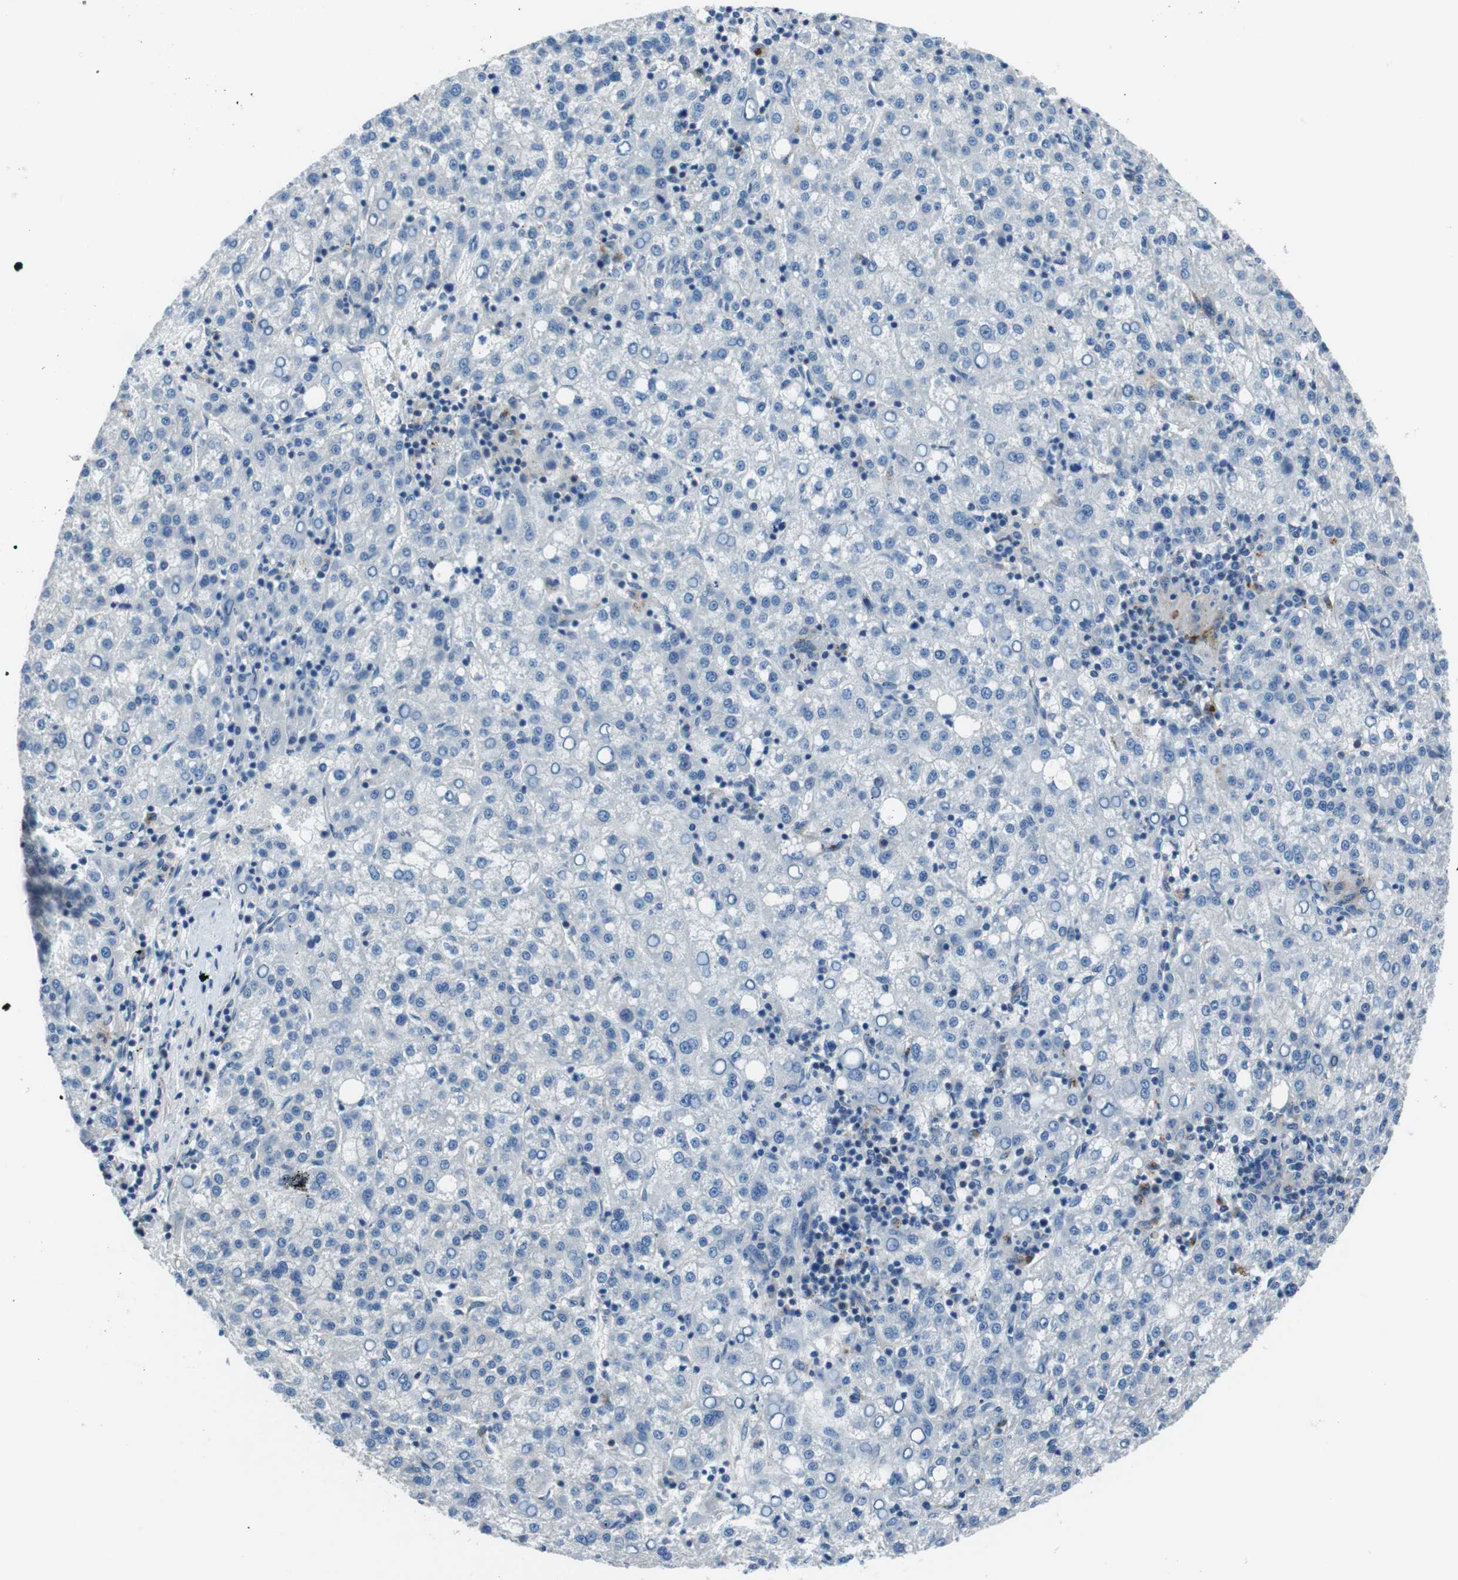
{"staining": {"intensity": "negative", "quantity": "none", "location": "none"}, "tissue": "liver cancer", "cell_type": "Tumor cells", "image_type": "cancer", "snomed": [{"axis": "morphology", "description": "Carcinoma, Hepatocellular, NOS"}, {"axis": "topography", "description": "Liver"}], "caption": "Immunohistochemistry (IHC) image of neoplastic tissue: human liver cancer (hepatocellular carcinoma) stained with DAB (3,3'-diaminobenzidine) displays no significant protein staining in tumor cells.", "gene": "TULP3", "patient": {"sex": "female", "age": 58}}